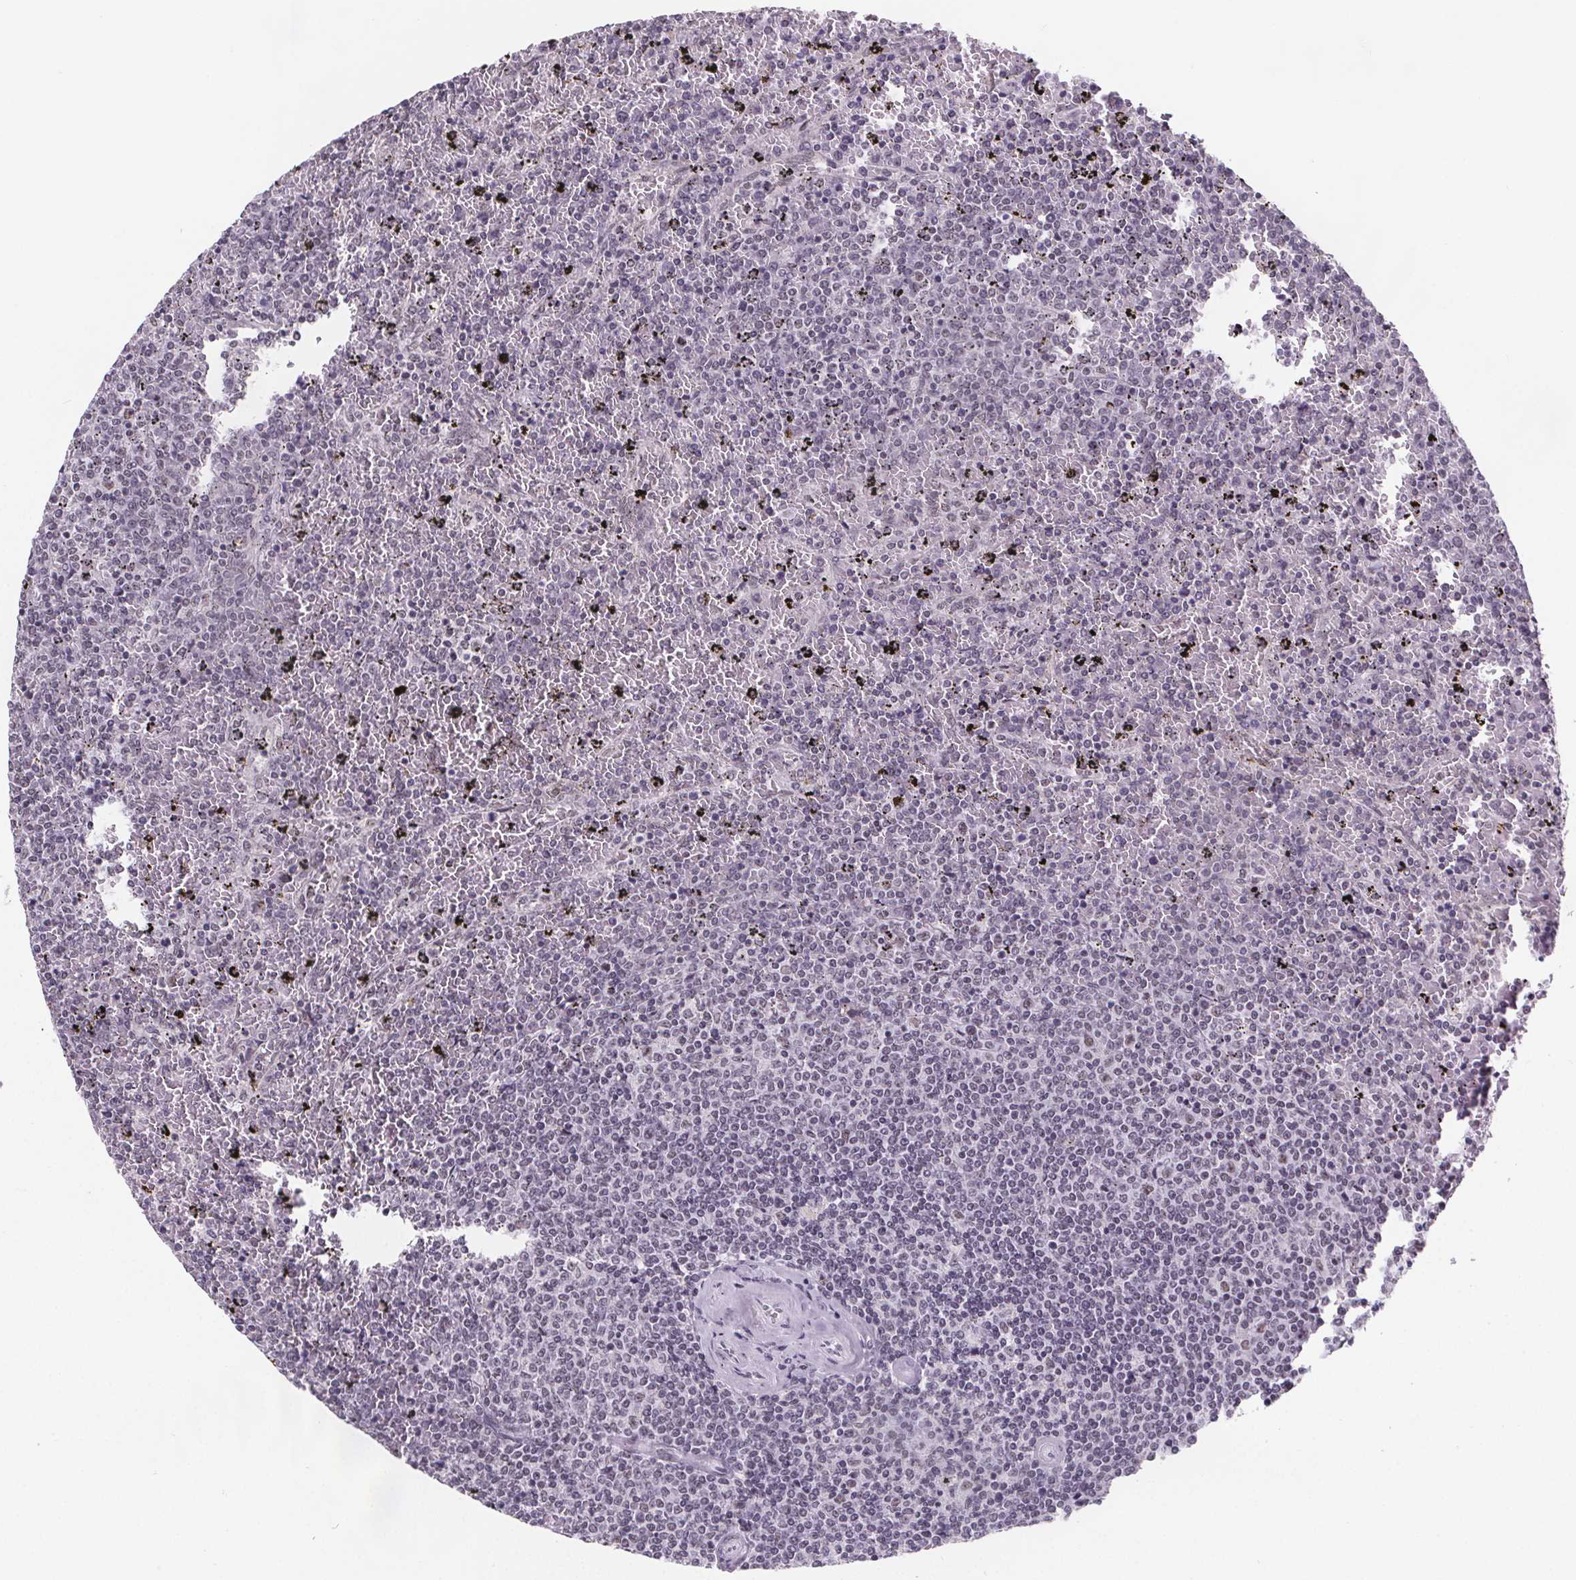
{"staining": {"intensity": "negative", "quantity": "none", "location": "none"}, "tissue": "lymphoma", "cell_type": "Tumor cells", "image_type": "cancer", "snomed": [{"axis": "morphology", "description": "Malignant lymphoma, non-Hodgkin's type, Low grade"}, {"axis": "topography", "description": "Spleen"}], "caption": "Lymphoma stained for a protein using IHC reveals no staining tumor cells.", "gene": "ZNF572", "patient": {"sex": "female", "age": 77}}